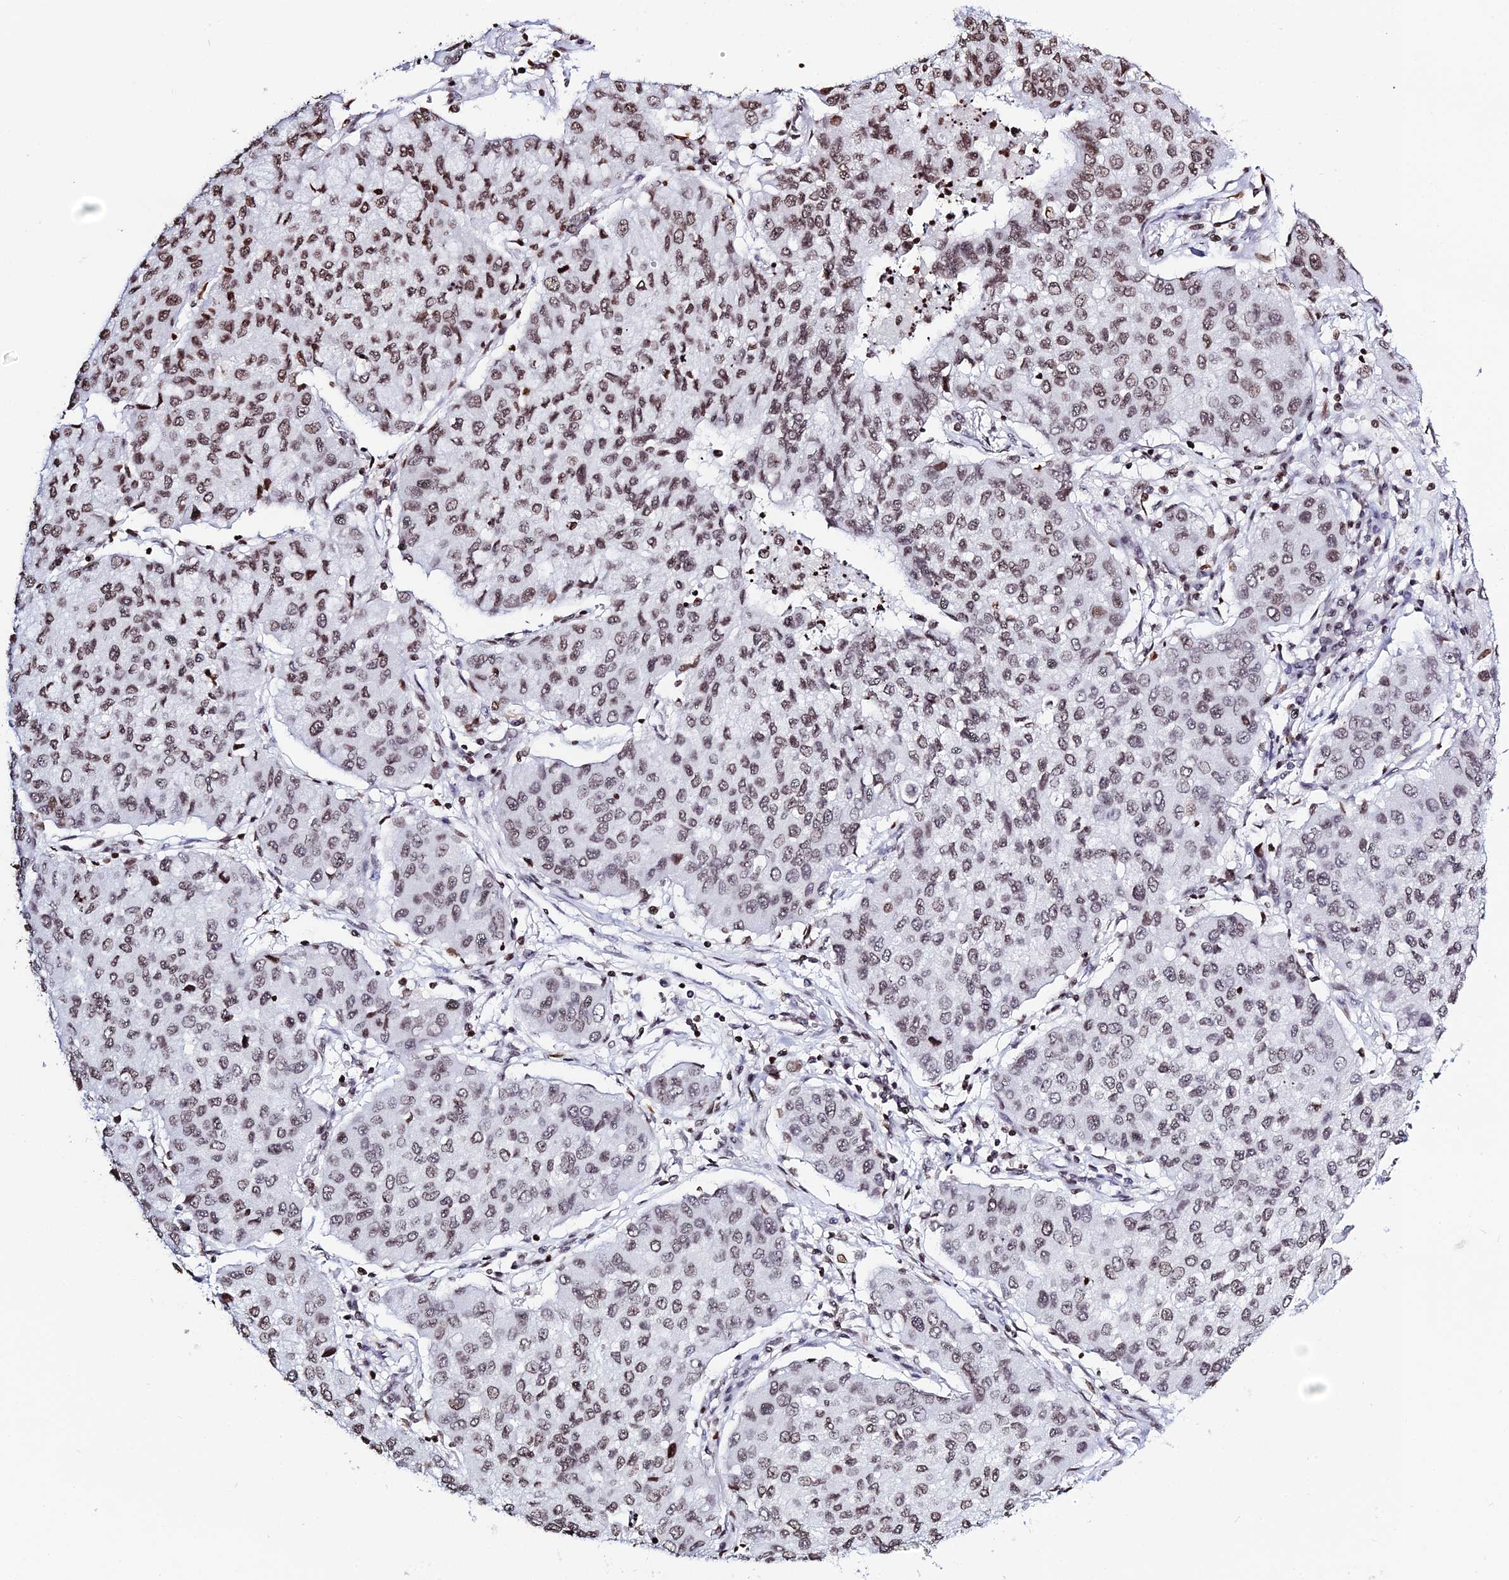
{"staining": {"intensity": "moderate", "quantity": ">75%", "location": "nuclear"}, "tissue": "lung cancer", "cell_type": "Tumor cells", "image_type": "cancer", "snomed": [{"axis": "morphology", "description": "Squamous cell carcinoma, NOS"}, {"axis": "topography", "description": "Lung"}], "caption": "Immunohistochemical staining of lung cancer shows medium levels of moderate nuclear staining in about >75% of tumor cells.", "gene": "MACROH2A2", "patient": {"sex": "male", "age": 74}}